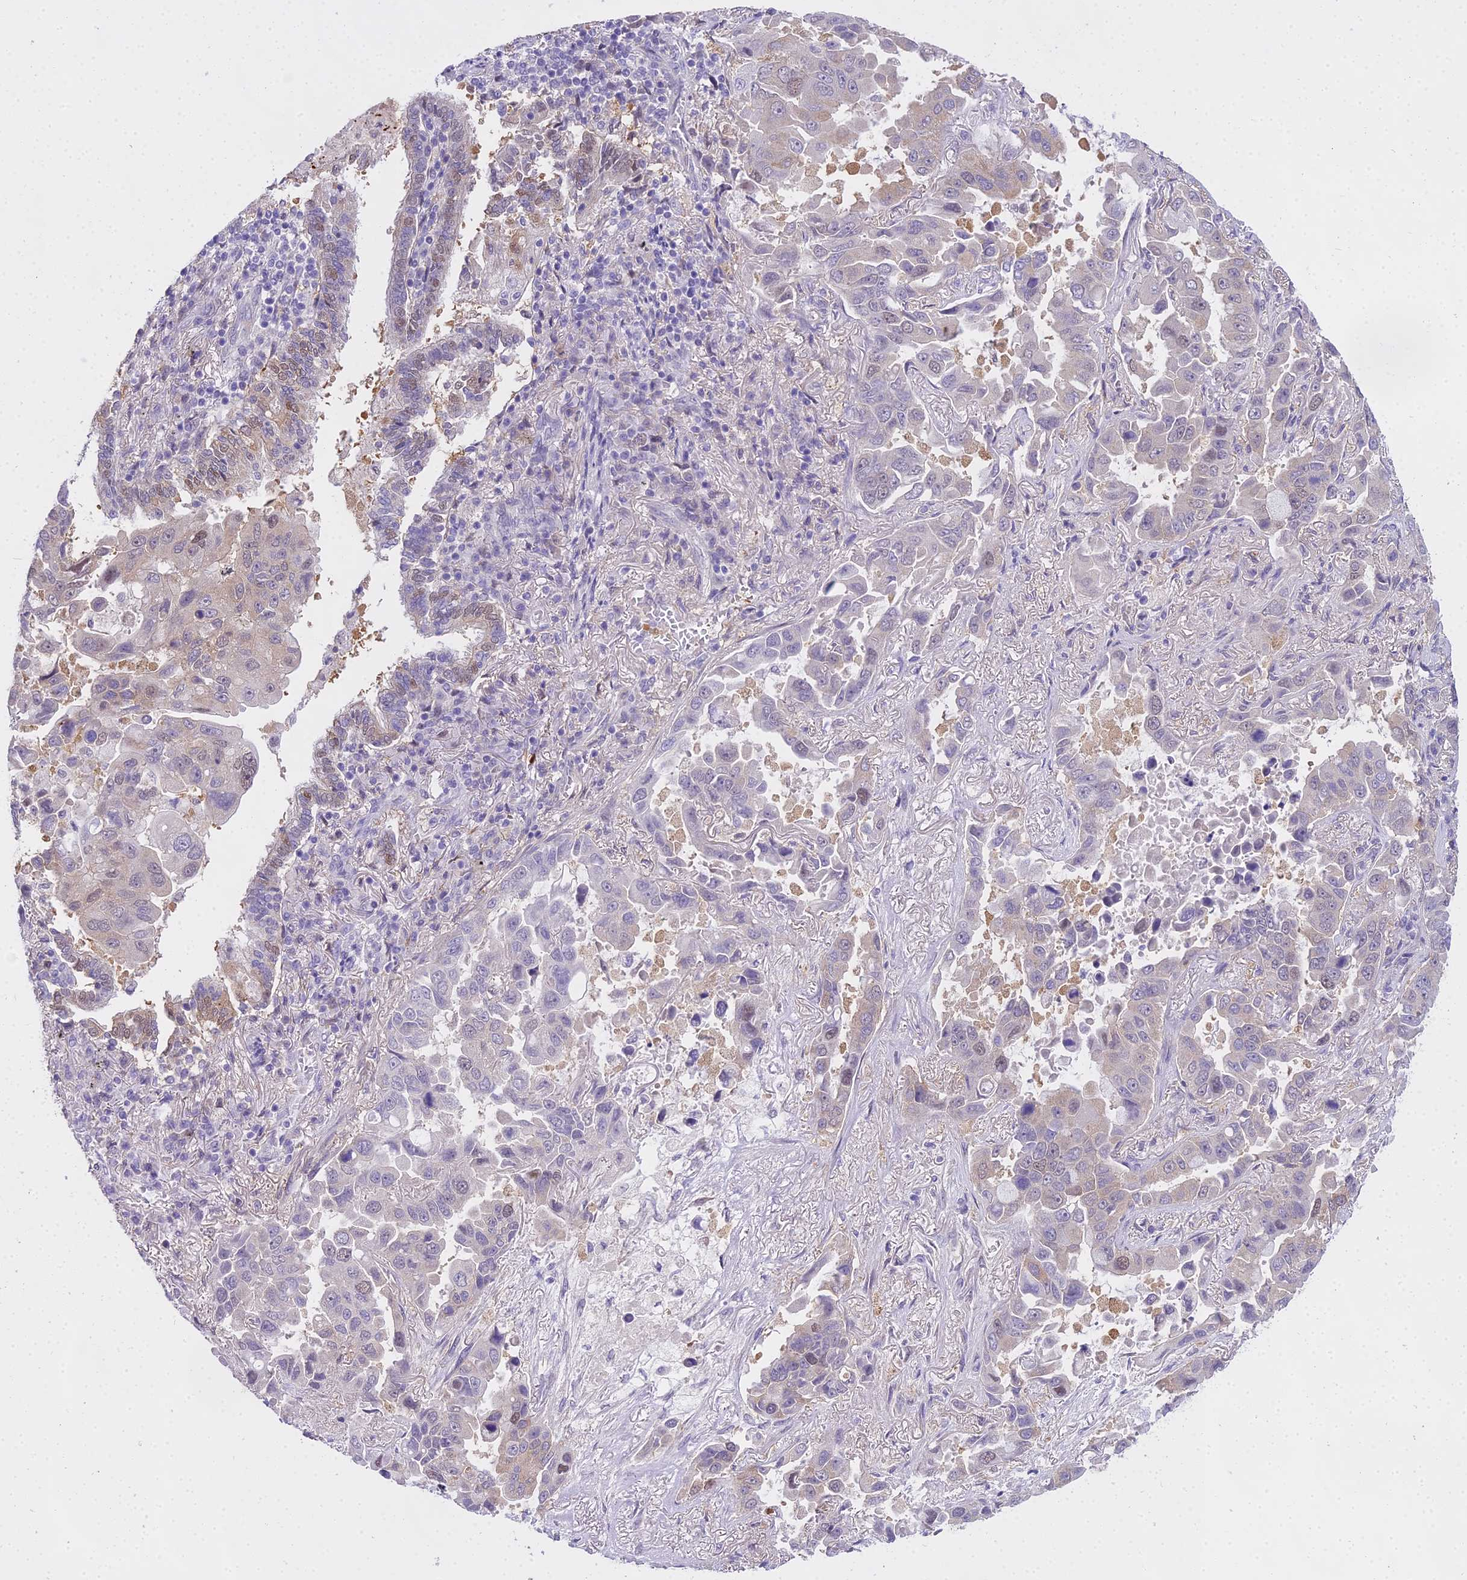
{"staining": {"intensity": "negative", "quantity": "none", "location": "none"}, "tissue": "lung cancer", "cell_type": "Tumor cells", "image_type": "cancer", "snomed": [{"axis": "morphology", "description": "Adenocarcinoma, NOS"}, {"axis": "topography", "description": "Lung"}], "caption": "Immunohistochemical staining of human lung cancer (adenocarcinoma) reveals no significant staining in tumor cells.", "gene": "MAT2A", "patient": {"sex": "male", "age": 64}}